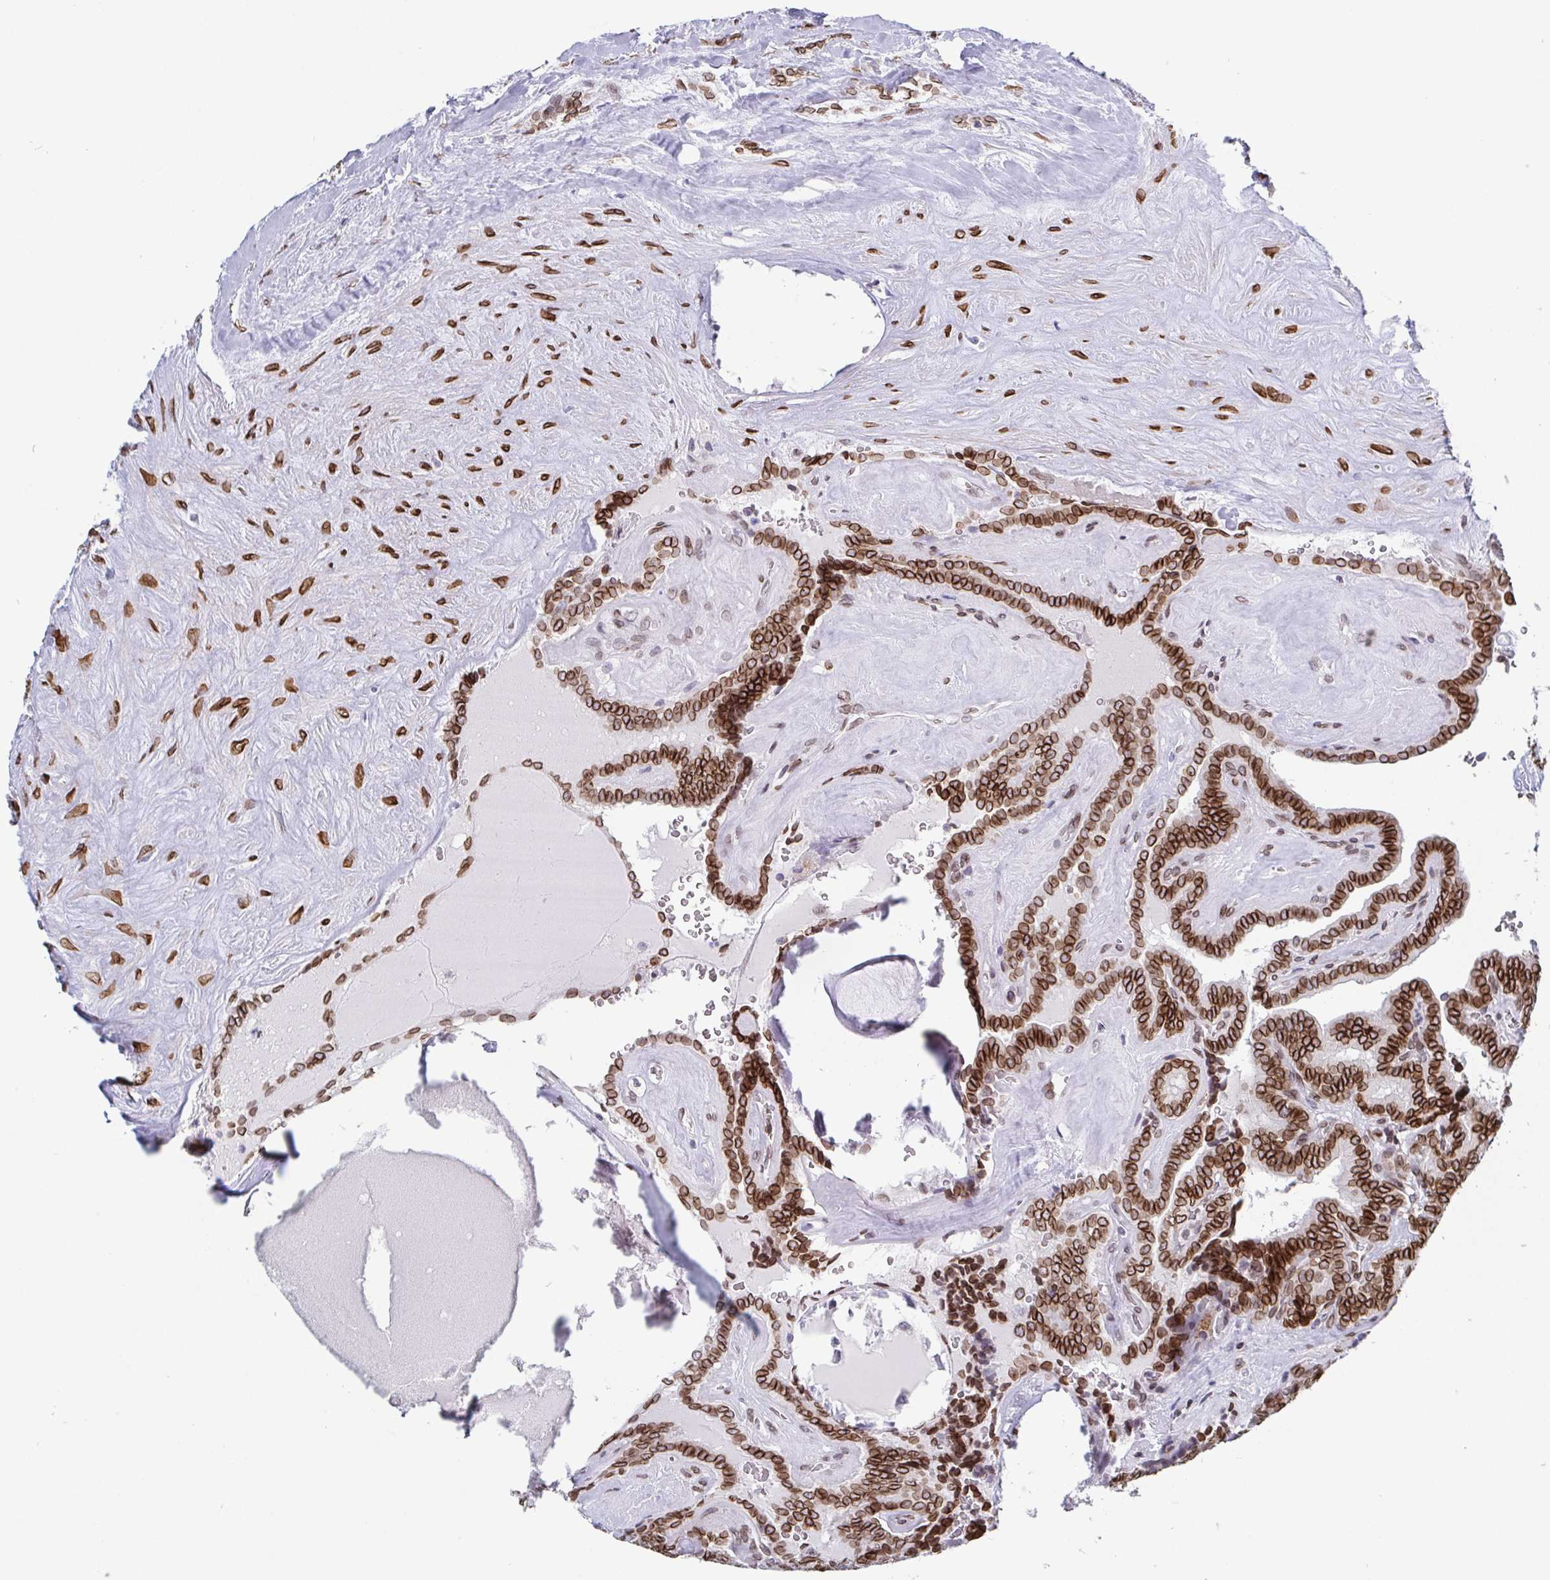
{"staining": {"intensity": "strong", "quantity": ">75%", "location": "cytoplasmic/membranous,nuclear"}, "tissue": "thyroid cancer", "cell_type": "Tumor cells", "image_type": "cancer", "snomed": [{"axis": "morphology", "description": "Papillary adenocarcinoma, NOS"}, {"axis": "topography", "description": "Thyroid gland"}], "caption": "Immunohistochemical staining of human thyroid cancer exhibits high levels of strong cytoplasmic/membranous and nuclear protein staining in approximately >75% of tumor cells.", "gene": "EMD", "patient": {"sex": "female", "age": 21}}